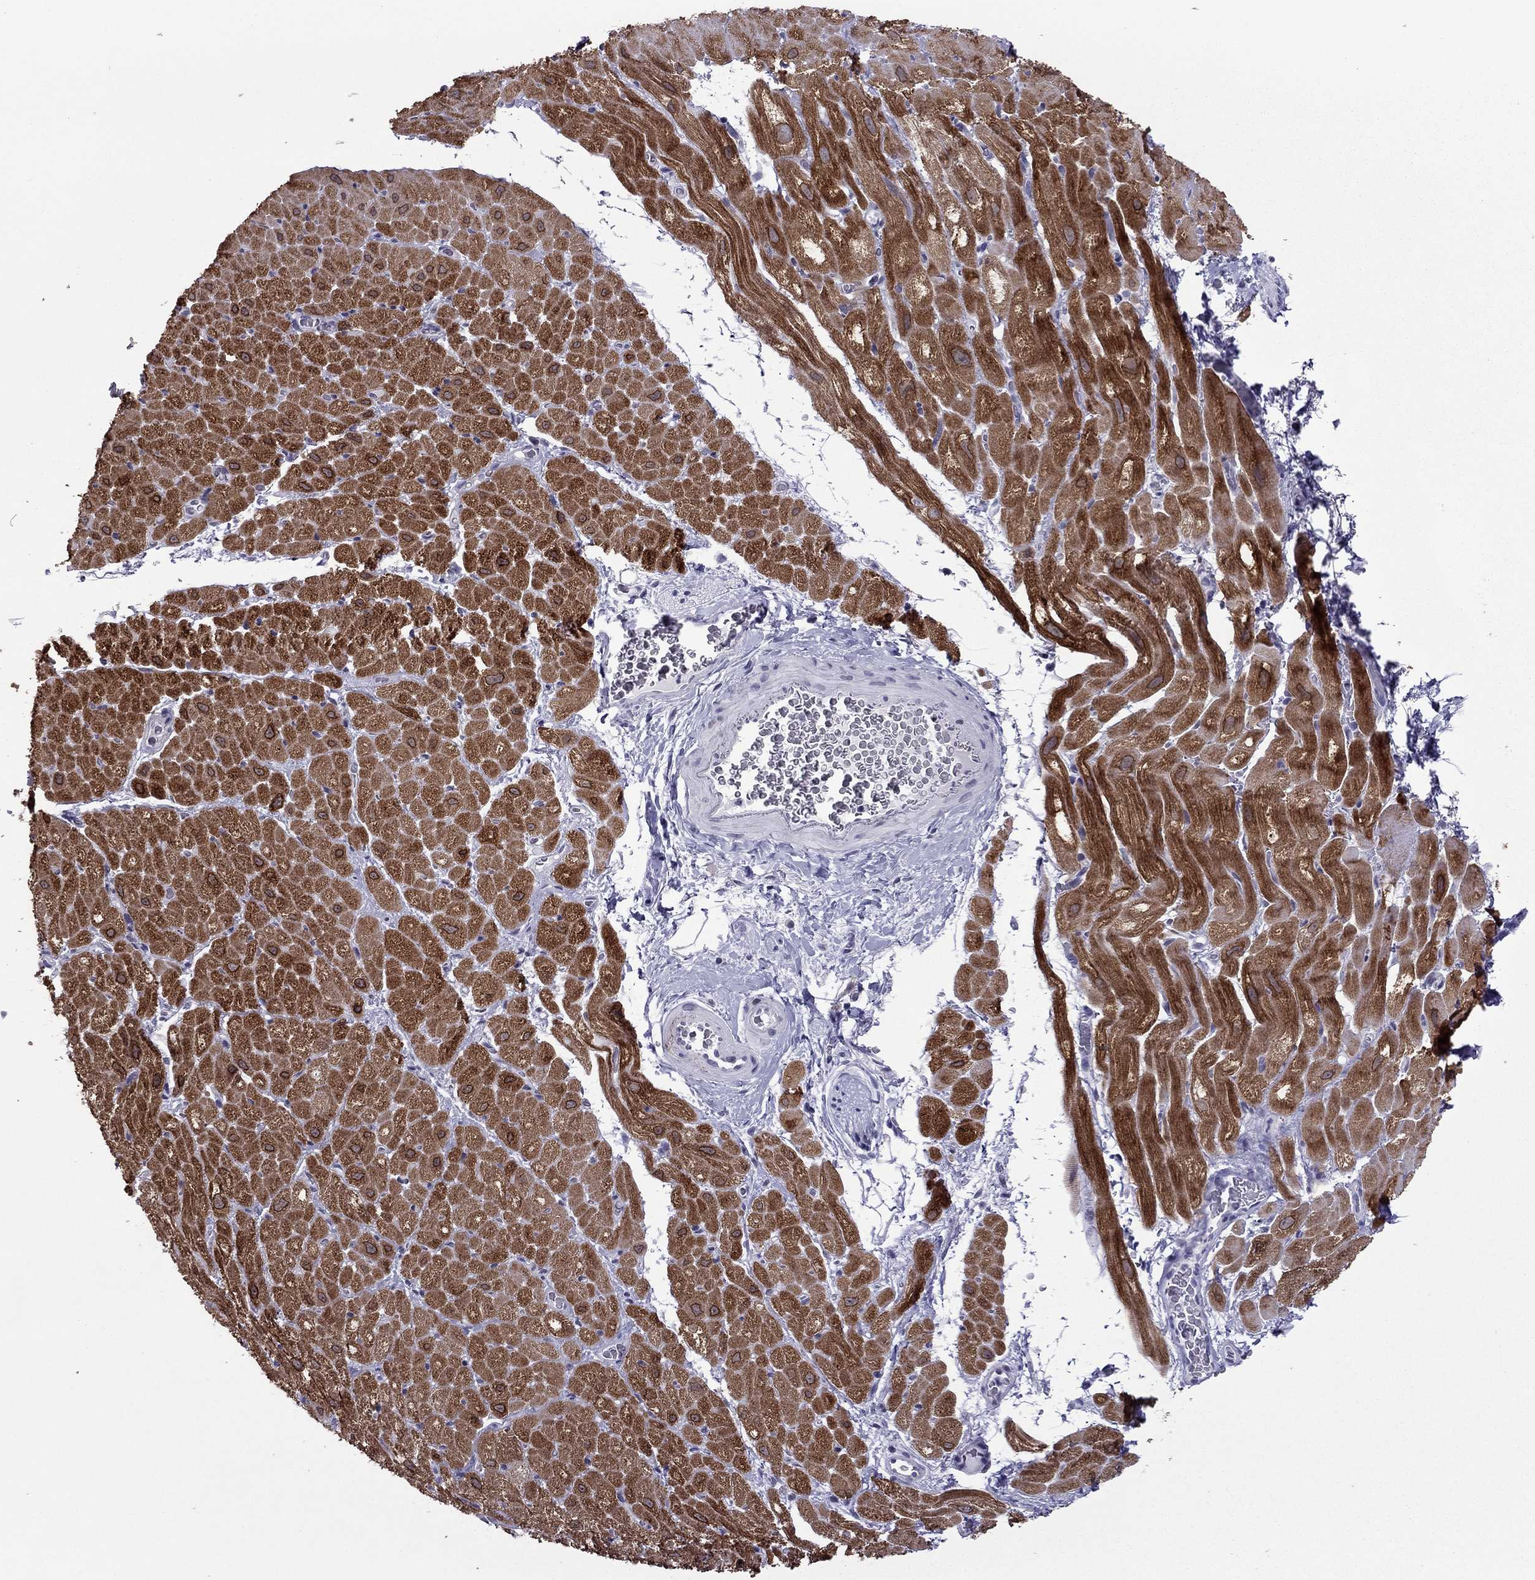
{"staining": {"intensity": "strong", "quantity": "25%-75%", "location": "cytoplasmic/membranous"}, "tissue": "heart muscle", "cell_type": "Cardiomyocytes", "image_type": "normal", "snomed": [{"axis": "morphology", "description": "Normal tissue, NOS"}, {"axis": "topography", "description": "Heart"}], "caption": "A micrograph of heart muscle stained for a protein demonstrates strong cytoplasmic/membranous brown staining in cardiomyocytes.", "gene": "MYLK3", "patient": {"sex": "male", "age": 61}}